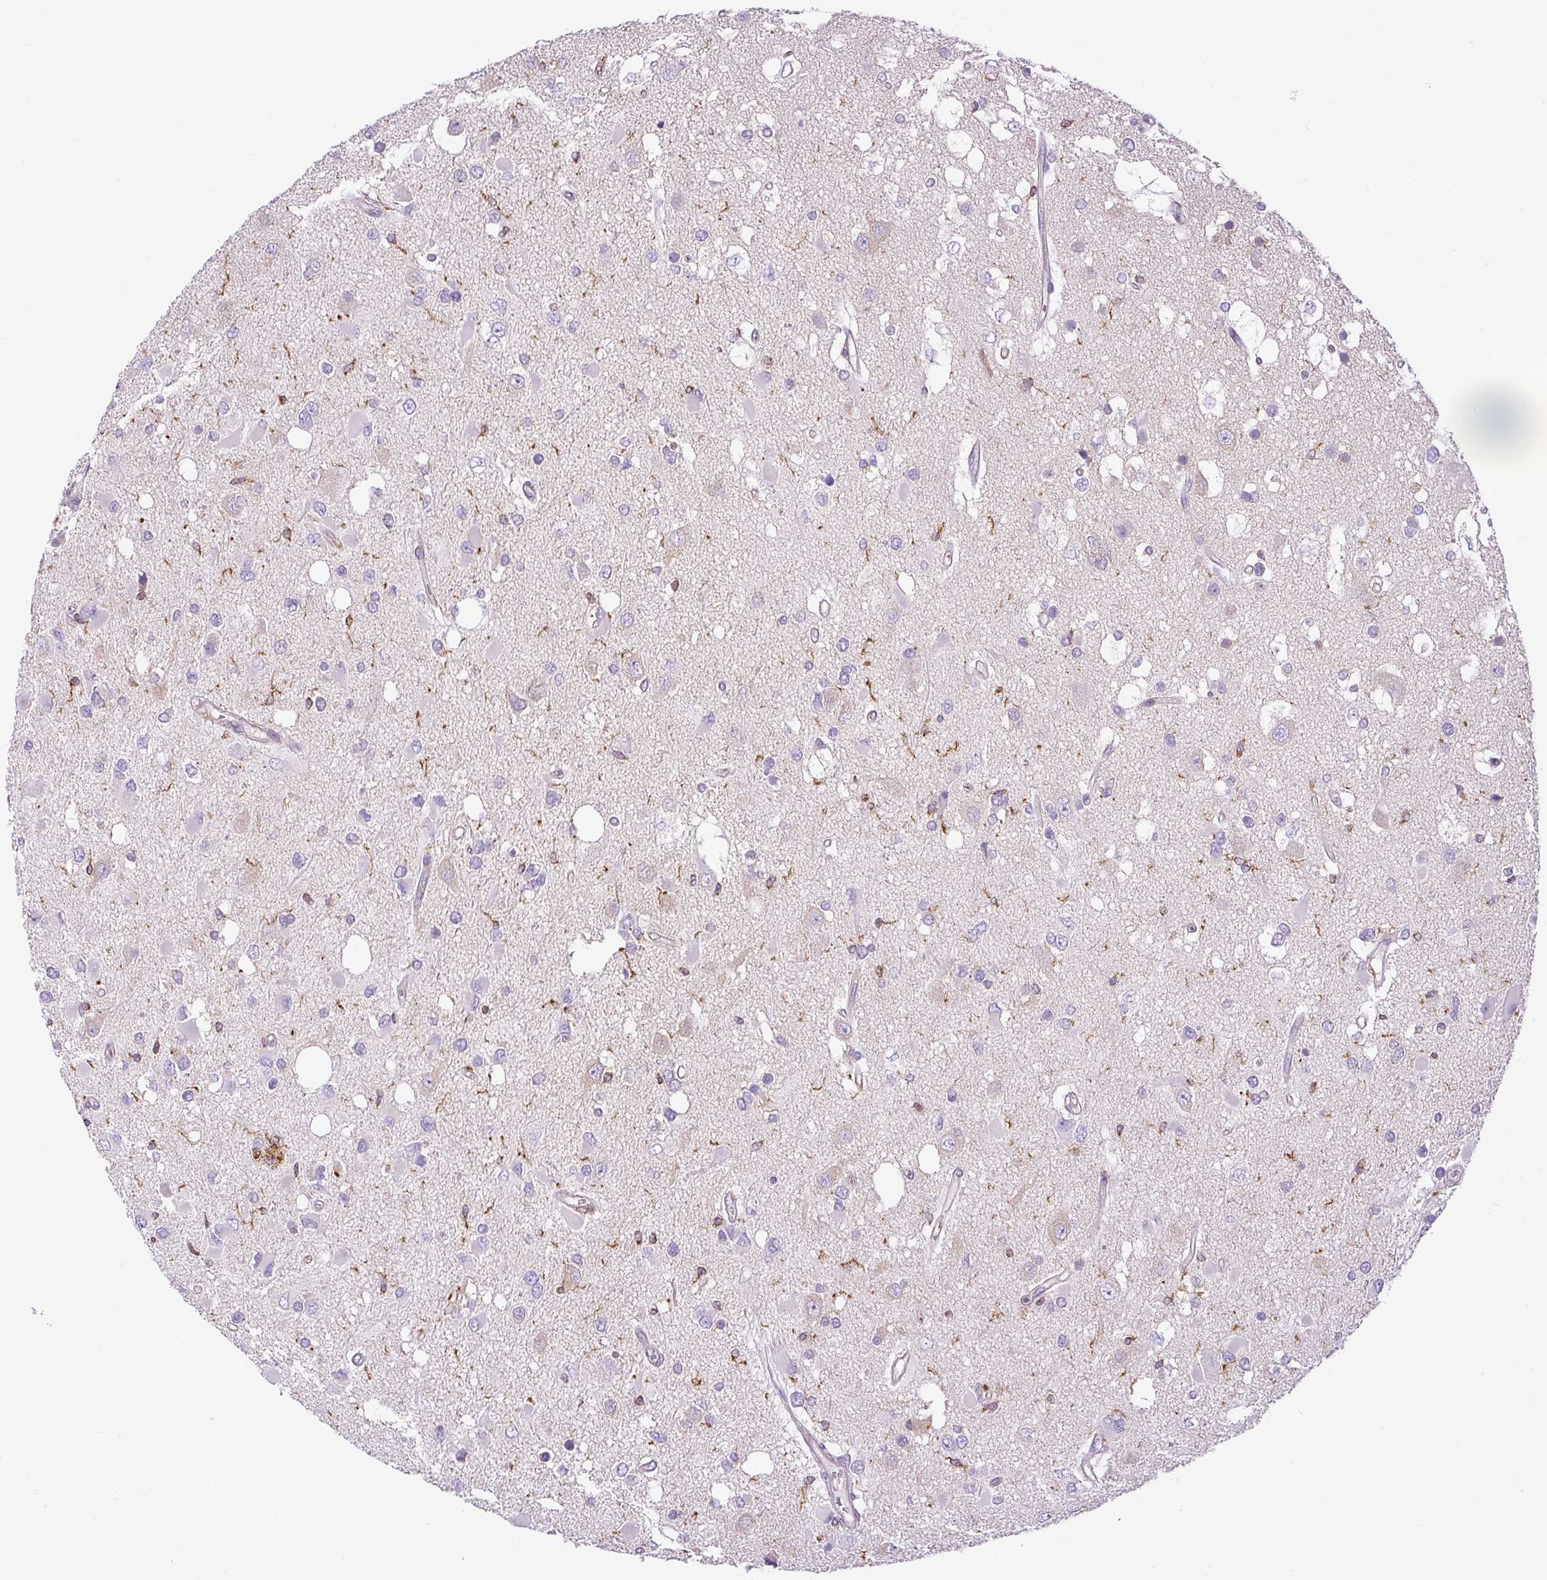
{"staining": {"intensity": "negative", "quantity": "none", "location": "none"}, "tissue": "glioma", "cell_type": "Tumor cells", "image_type": "cancer", "snomed": [{"axis": "morphology", "description": "Glioma, malignant, High grade"}, {"axis": "topography", "description": "Brain"}], "caption": "The photomicrograph reveals no staining of tumor cells in malignant glioma (high-grade).", "gene": "MAP1S", "patient": {"sex": "male", "age": 53}}